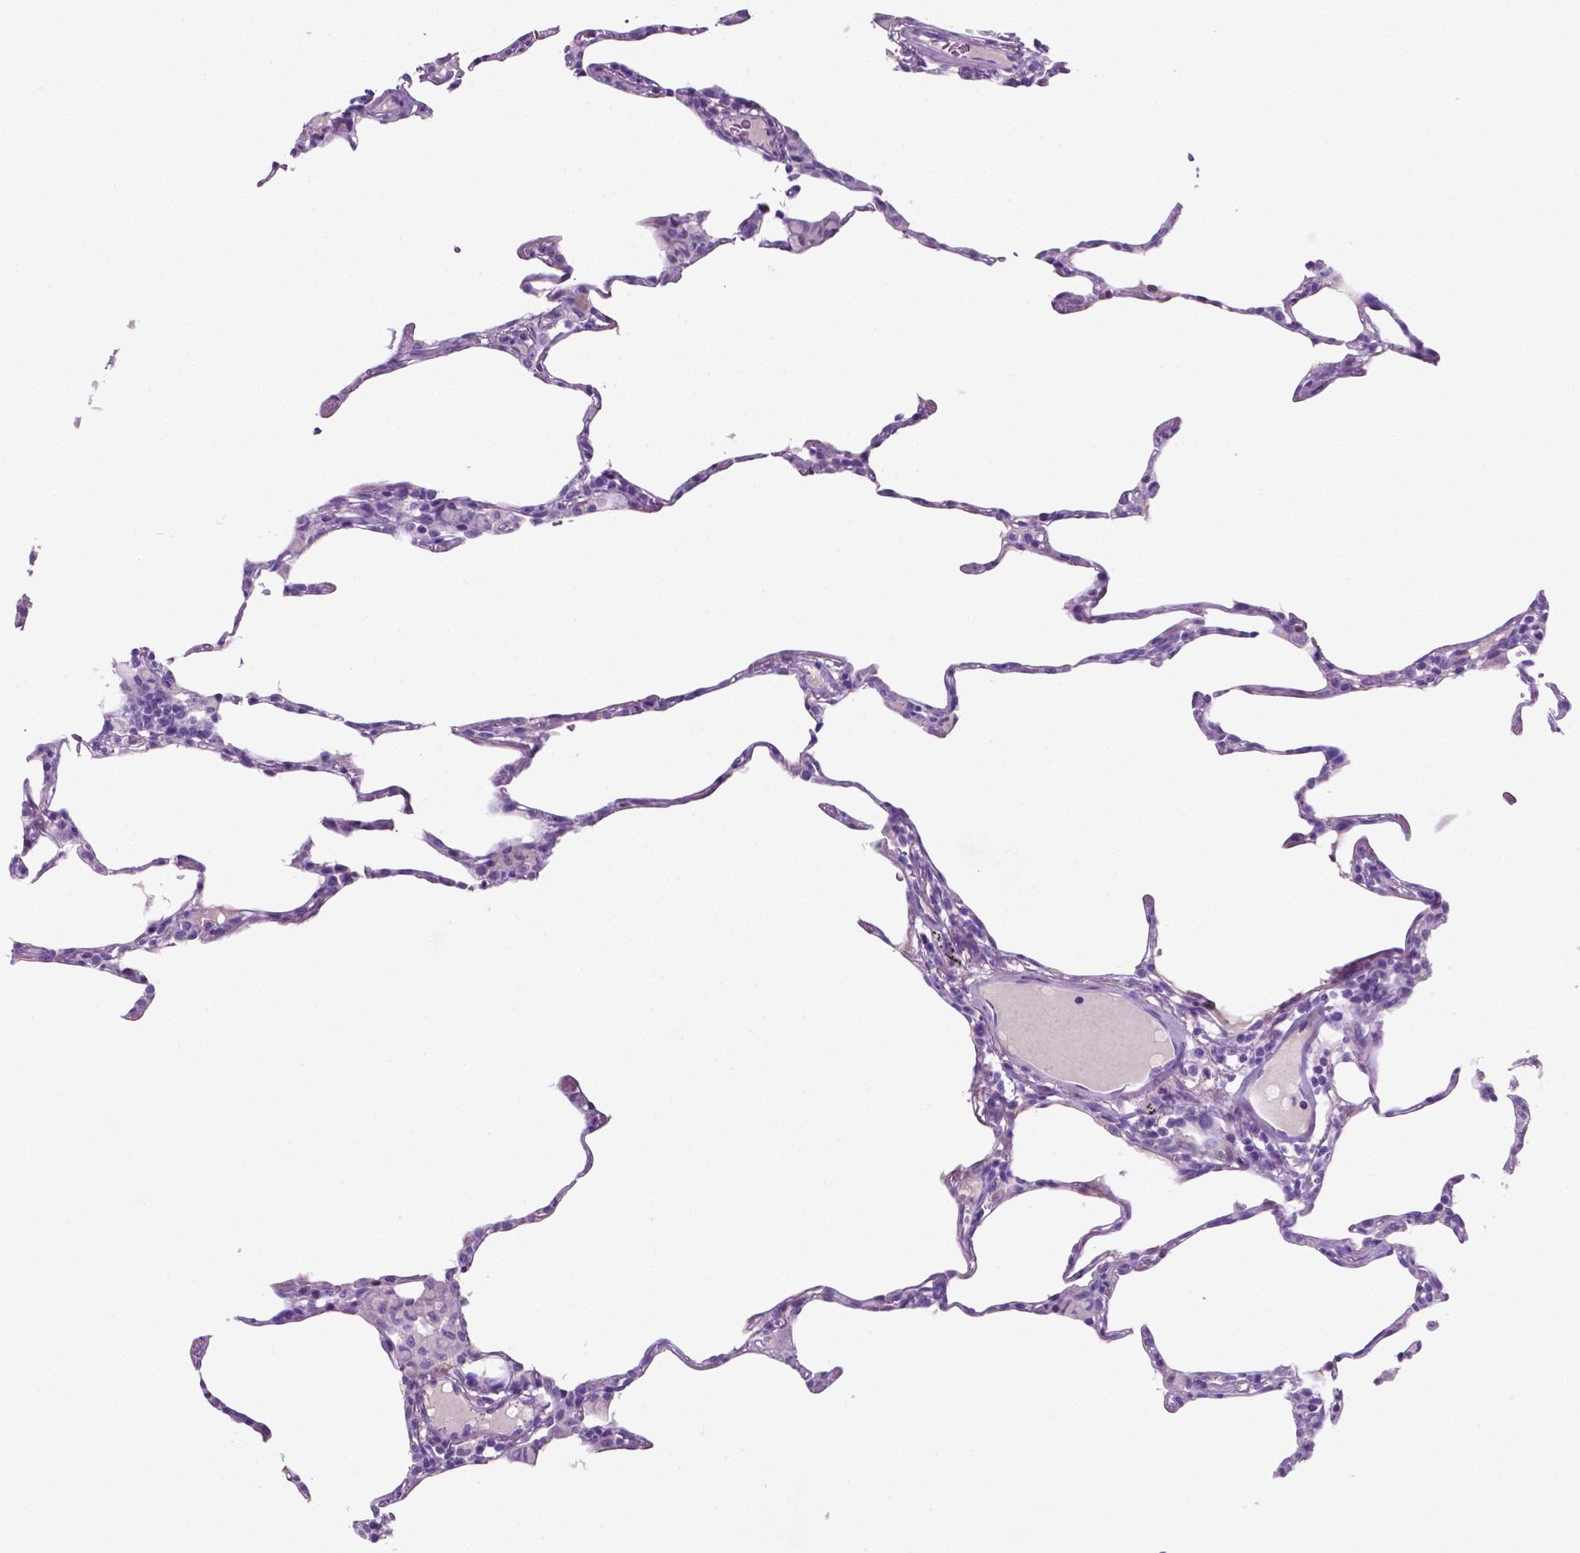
{"staining": {"intensity": "negative", "quantity": "none", "location": "none"}, "tissue": "lung", "cell_type": "Alveolar cells", "image_type": "normal", "snomed": [{"axis": "morphology", "description": "Normal tissue, NOS"}, {"axis": "topography", "description": "Lung"}], "caption": "High magnification brightfield microscopy of benign lung stained with DAB (brown) and counterstained with hematoxylin (blue): alveolar cells show no significant staining. (DAB (3,3'-diaminobenzidine) immunohistochemistry (IHC), high magnification).", "gene": "POU4F1", "patient": {"sex": "female", "age": 57}}